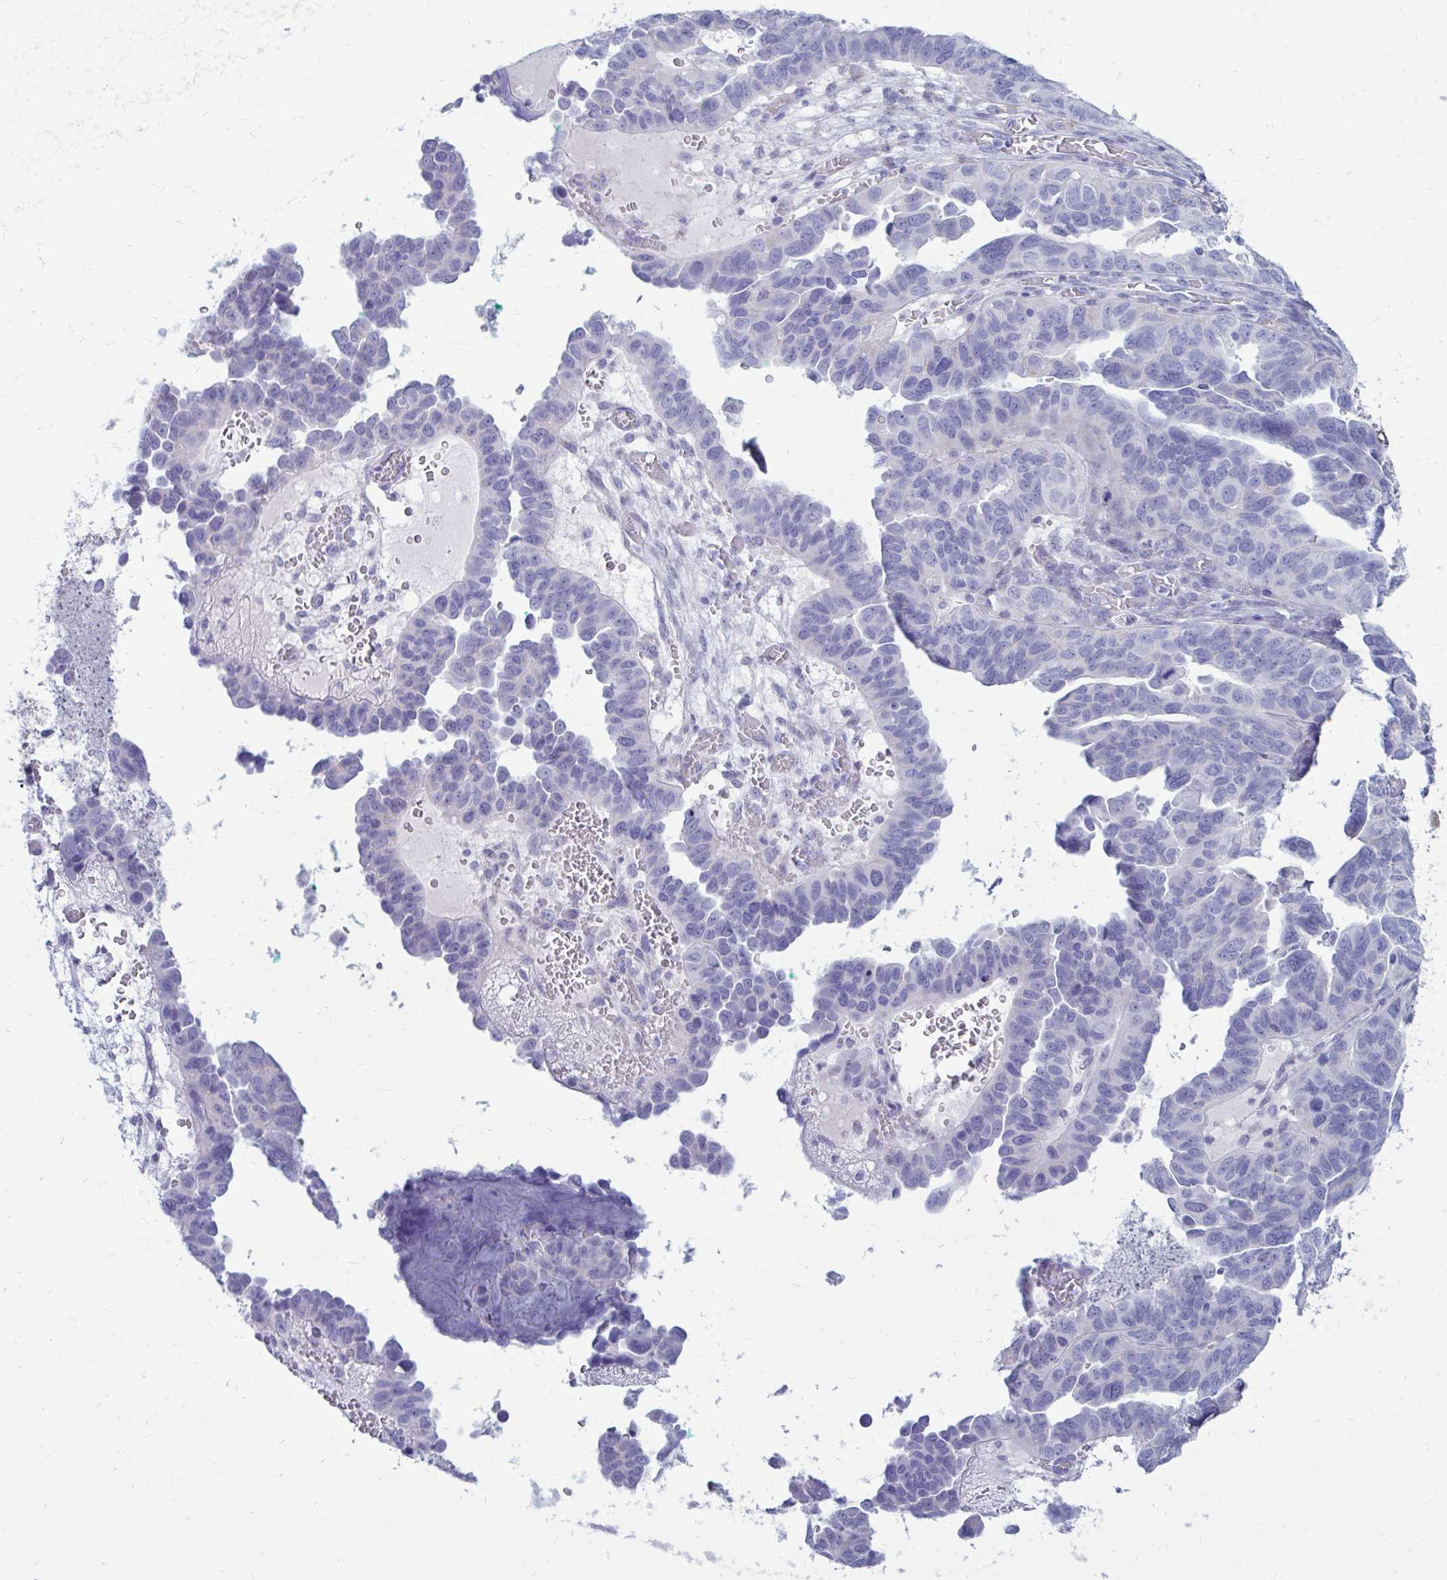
{"staining": {"intensity": "negative", "quantity": "none", "location": "none"}, "tissue": "ovarian cancer", "cell_type": "Tumor cells", "image_type": "cancer", "snomed": [{"axis": "morphology", "description": "Cystadenocarcinoma, serous, NOS"}, {"axis": "topography", "description": "Ovary"}], "caption": "Human ovarian cancer stained for a protein using immunohistochemistry (IHC) reveals no positivity in tumor cells.", "gene": "IGSF5", "patient": {"sex": "female", "age": 64}}